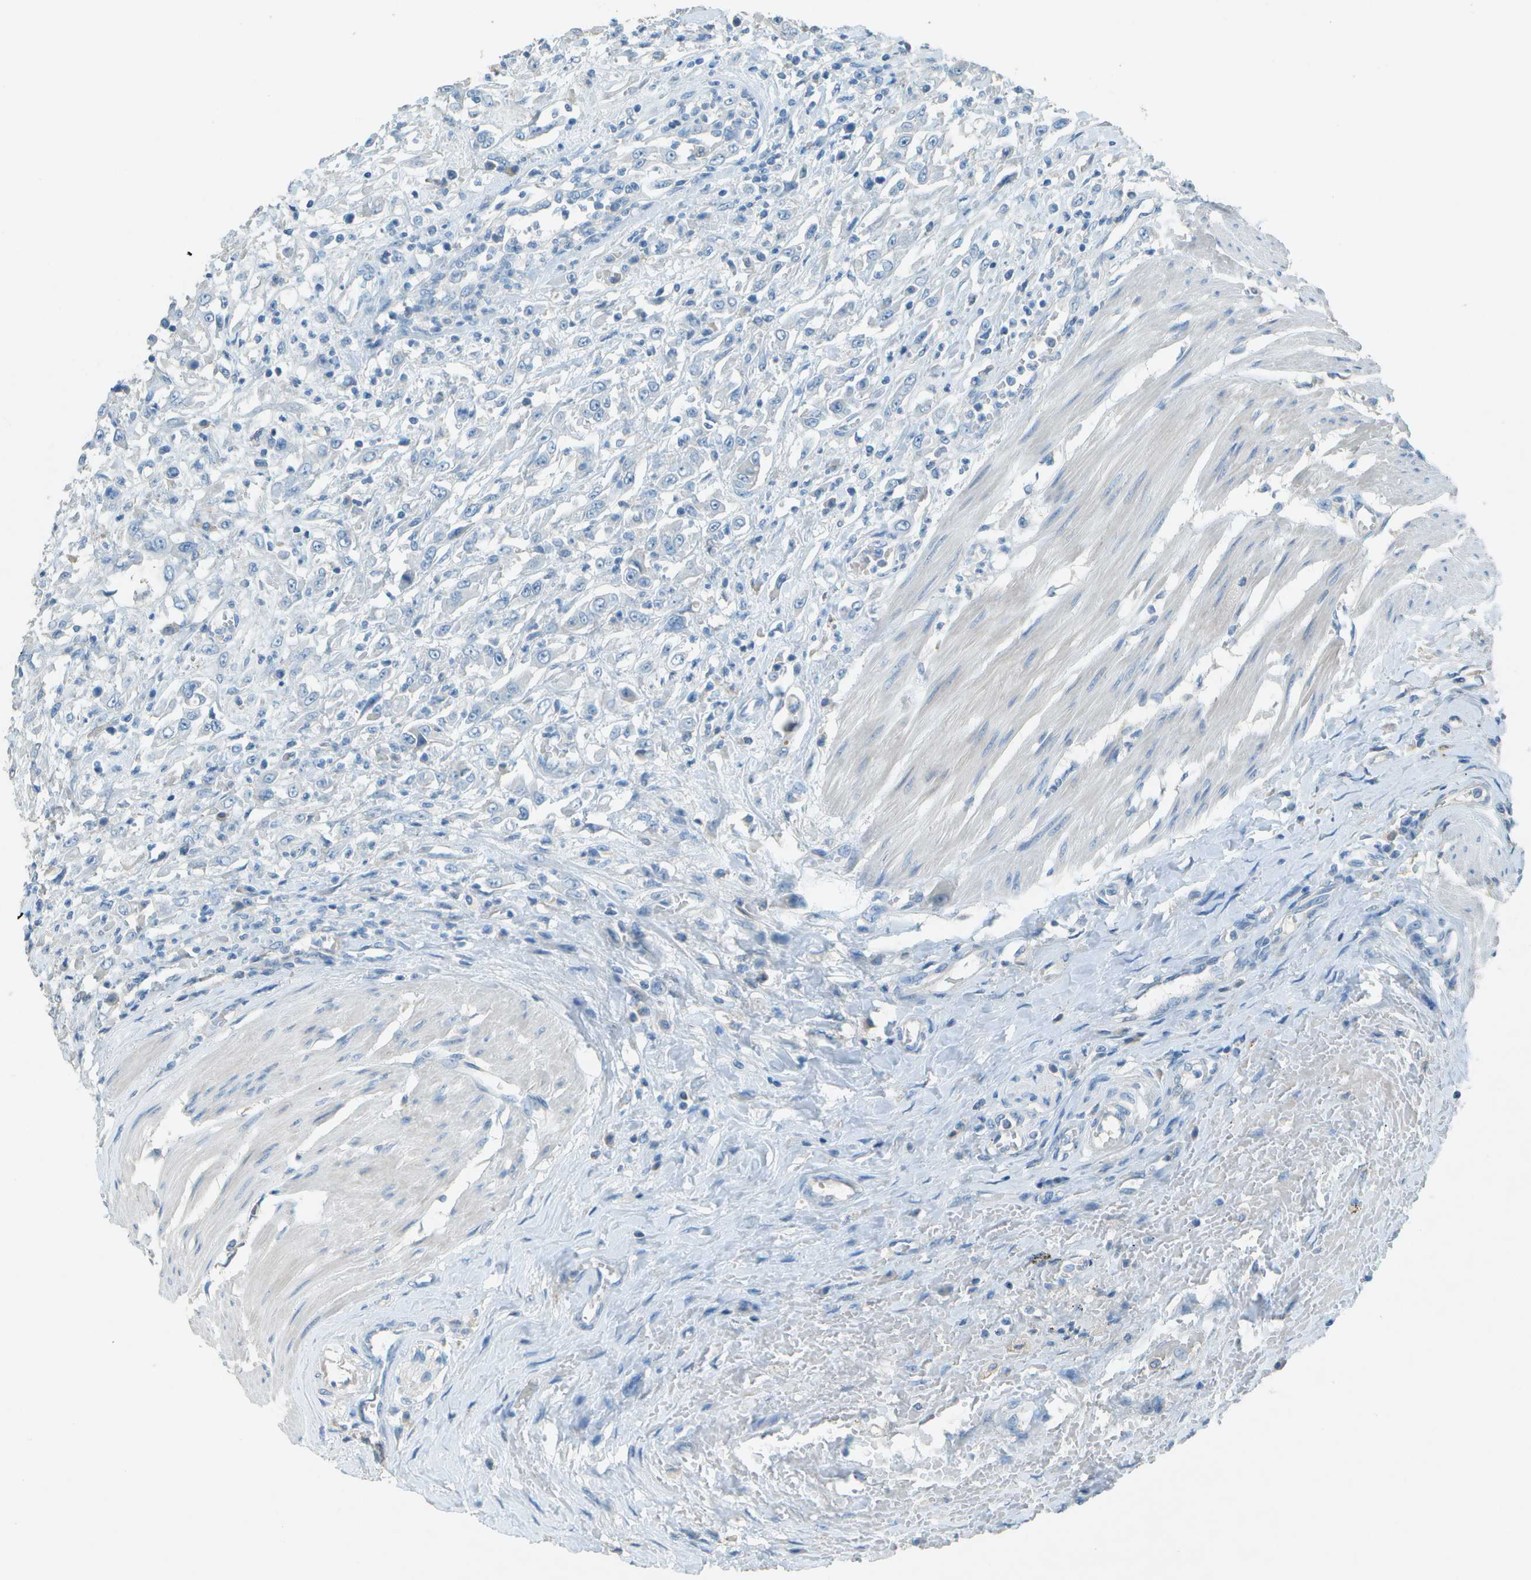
{"staining": {"intensity": "negative", "quantity": "none", "location": "none"}, "tissue": "urothelial cancer", "cell_type": "Tumor cells", "image_type": "cancer", "snomed": [{"axis": "morphology", "description": "Urothelial carcinoma, High grade"}, {"axis": "topography", "description": "Urinary bladder"}], "caption": "Tumor cells show no significant expression in urothelial cancer.", "gene": "LGI2", "patient": {"sex": "male", "age": 46}}